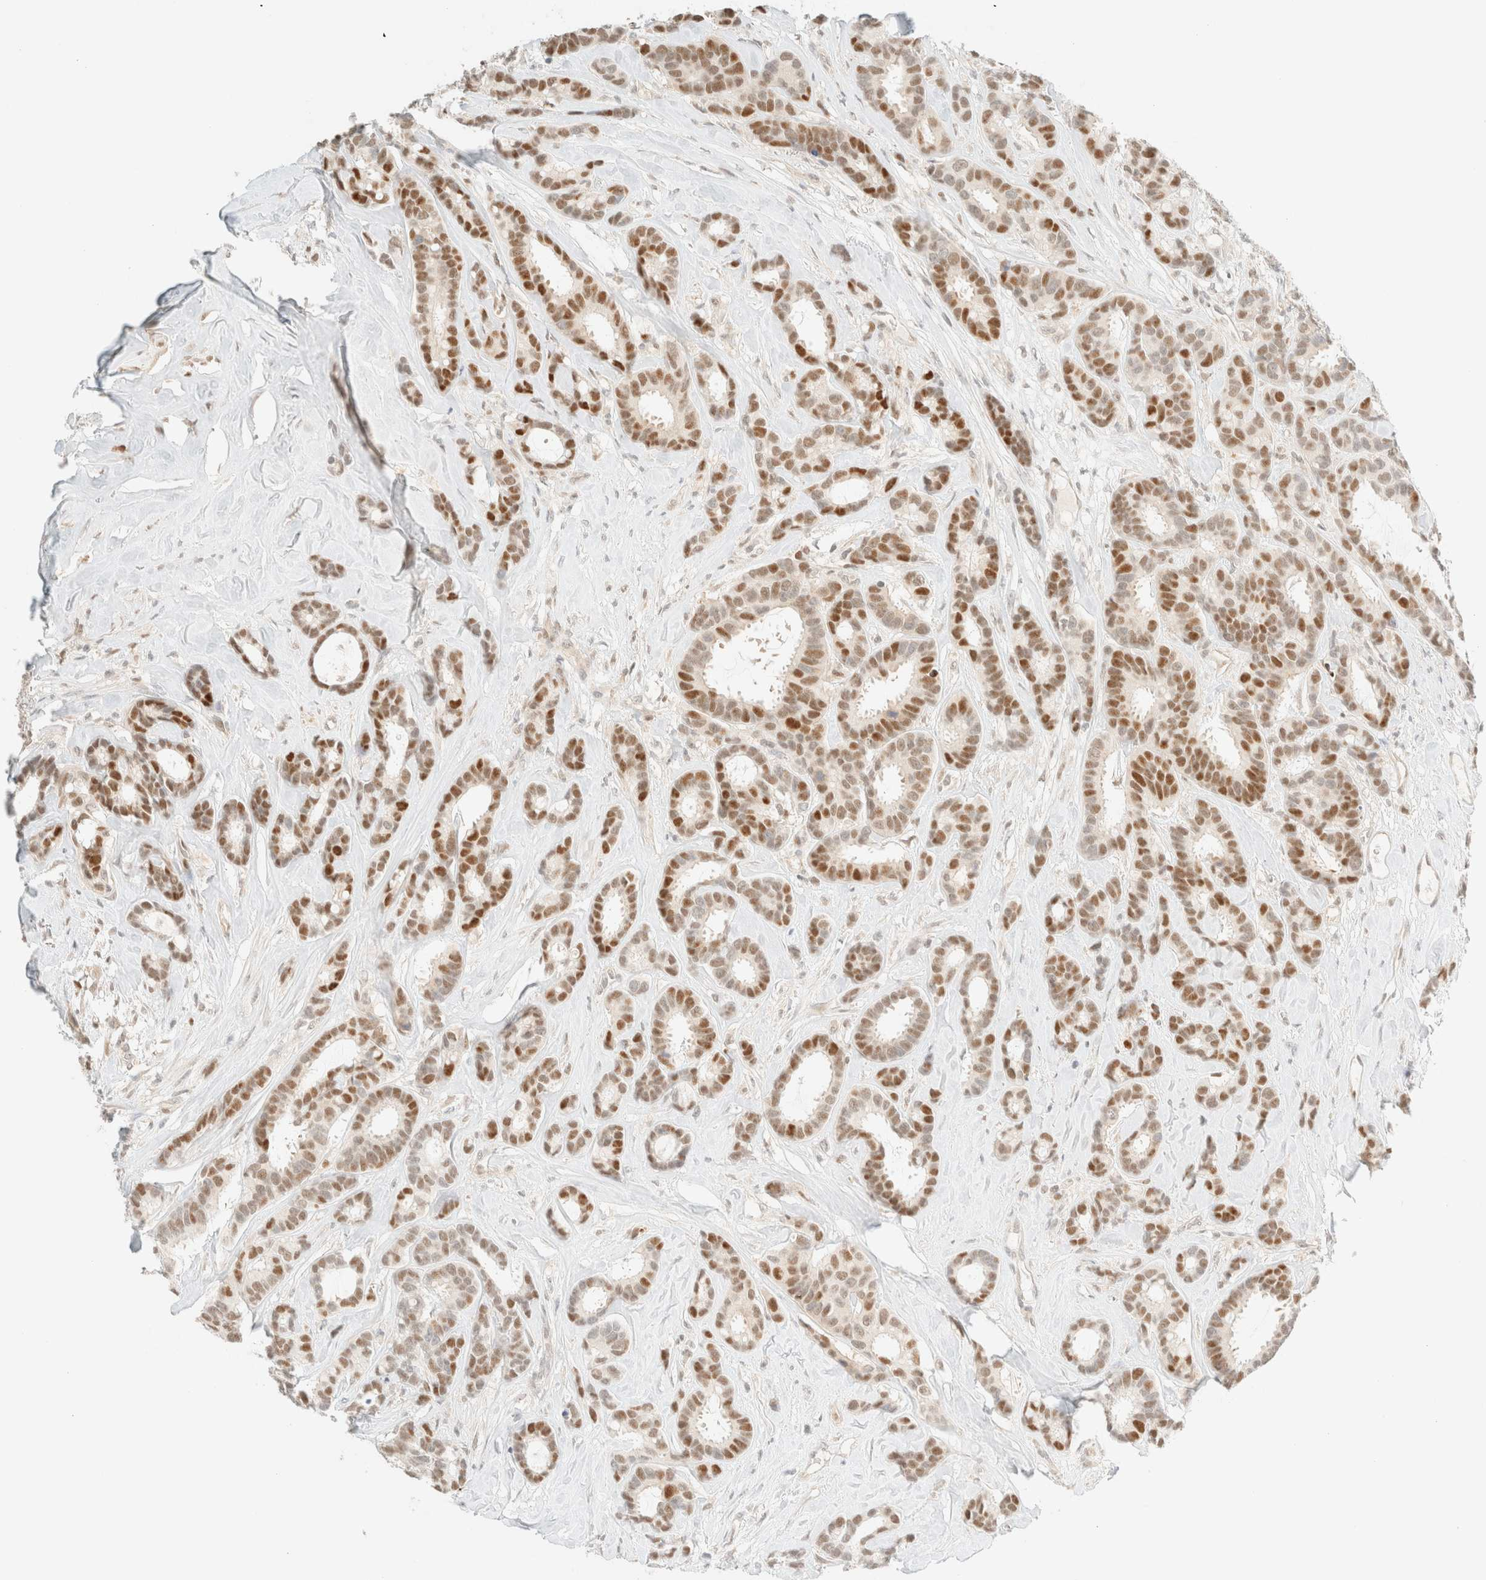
{"staining": {"intensity": "moderate", "quantity": ">75%", "location": "nuclear"}, "tissue": "breast cancer", "cell_type": "Tumor cells", "image_type": "cancer", "snomed": [{"axis": "morphology", "description": "Duct carcinoma"}, {"axis": "topography", "description": "Breast"}], "caption": "Immunohistochemical staining of human breast cancer exhibits medium levels of moderate nuclear positivity in about >75% of tumor cells.", "gene": "TSR1", "patient": {"sex": "female", "age": 87}}